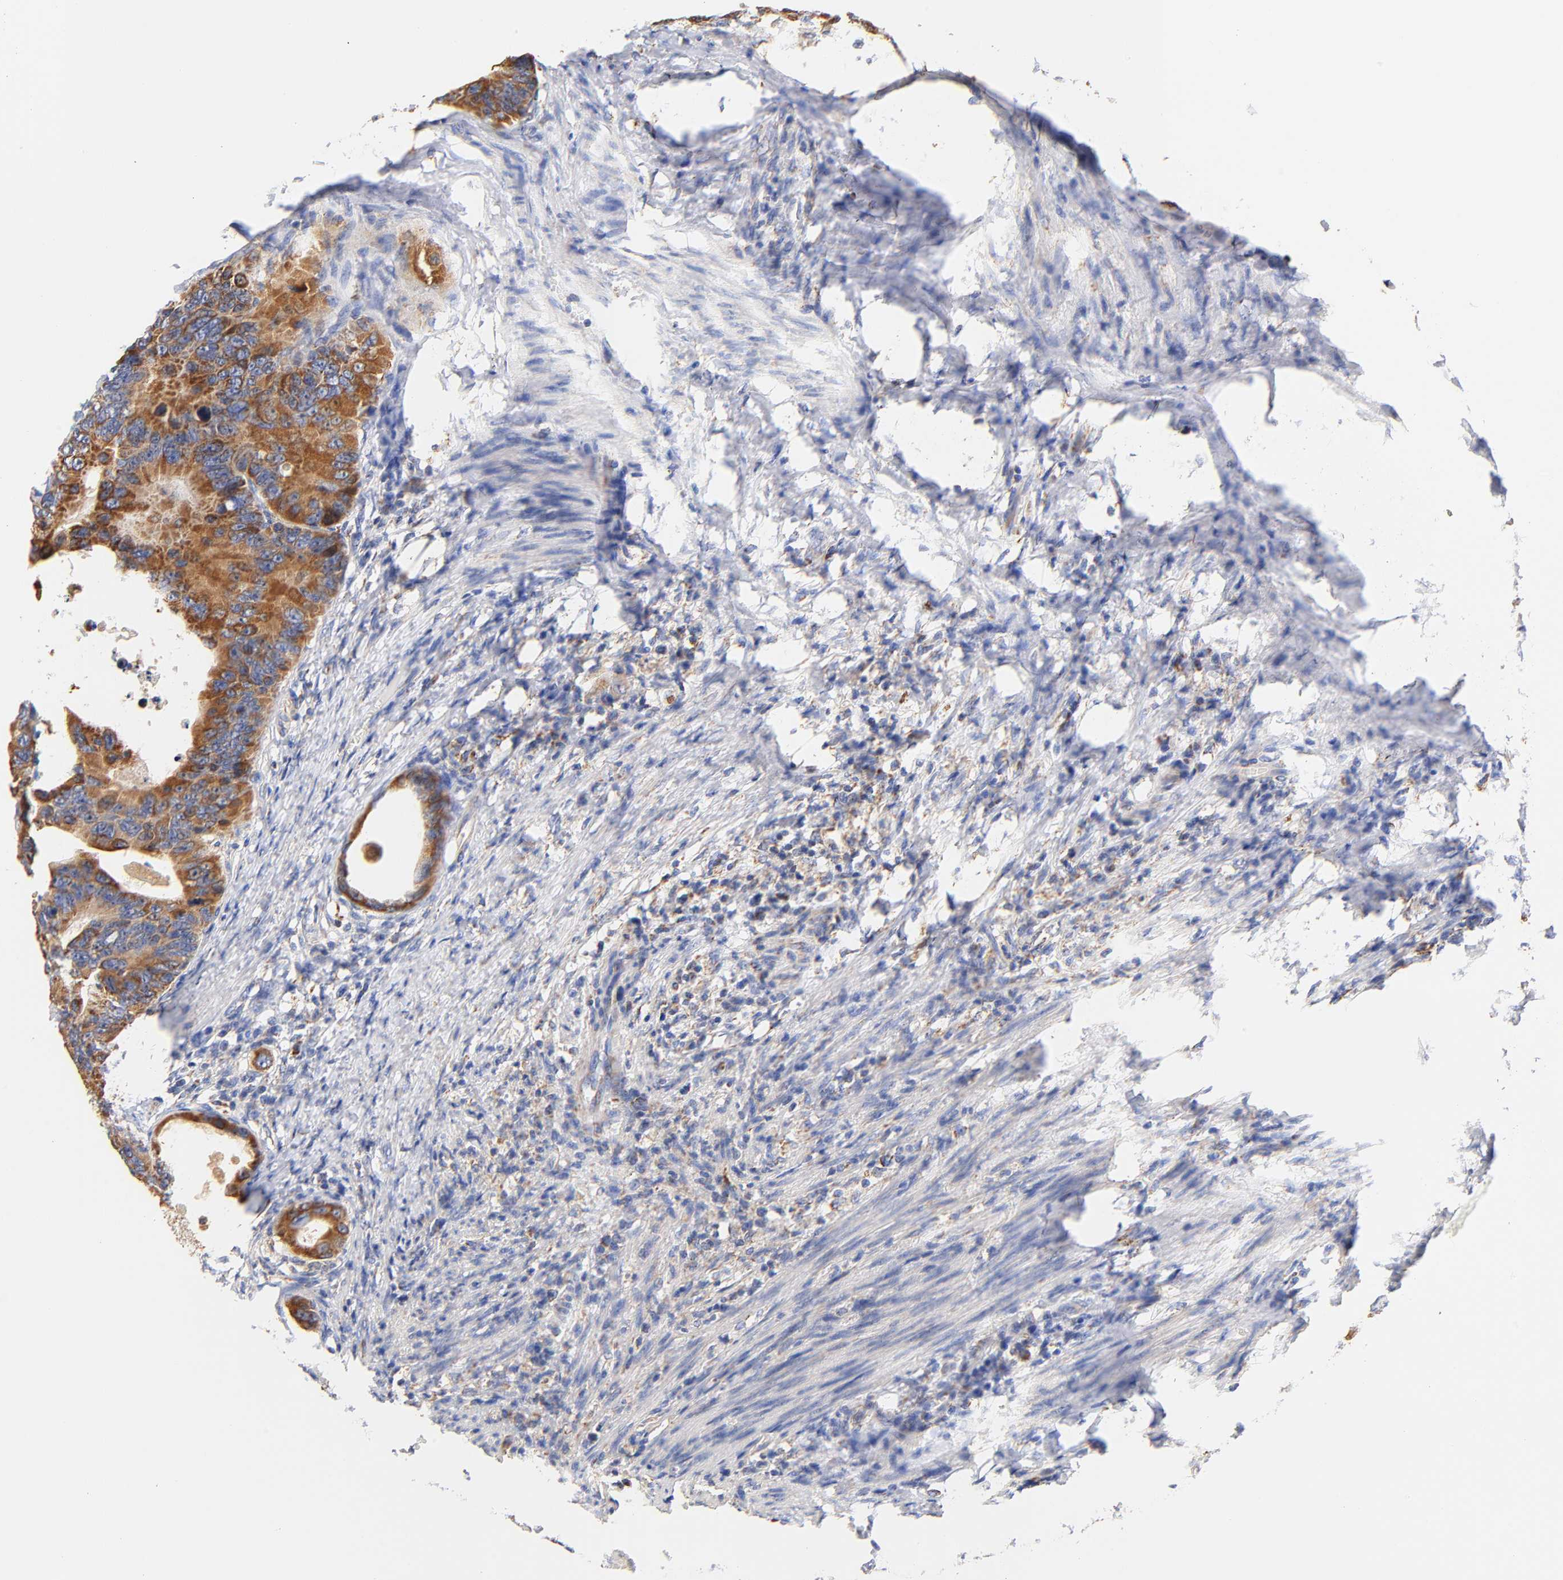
{"staining": {"intensity": "moderate", "quantity": ">75%", "location": "cytoplasmic/membranous"}, "tissue": "colorectal cancer", "cell_type": "Tumor cells", "image_type": "cancer", "snomed": [{"axis": "morphology", "description": "Adenocarcinoma, NOS"}, {"axis": "topography", "description": "Colon"}], "caption": "The immunohistochemical stain shows moderate cytoplasmic/membranous expression in tumor cells of colorectal adenocarcinoma tissue.", "gene": "ATP5F1D", "patient": {"sex": "female", "age": 55}}